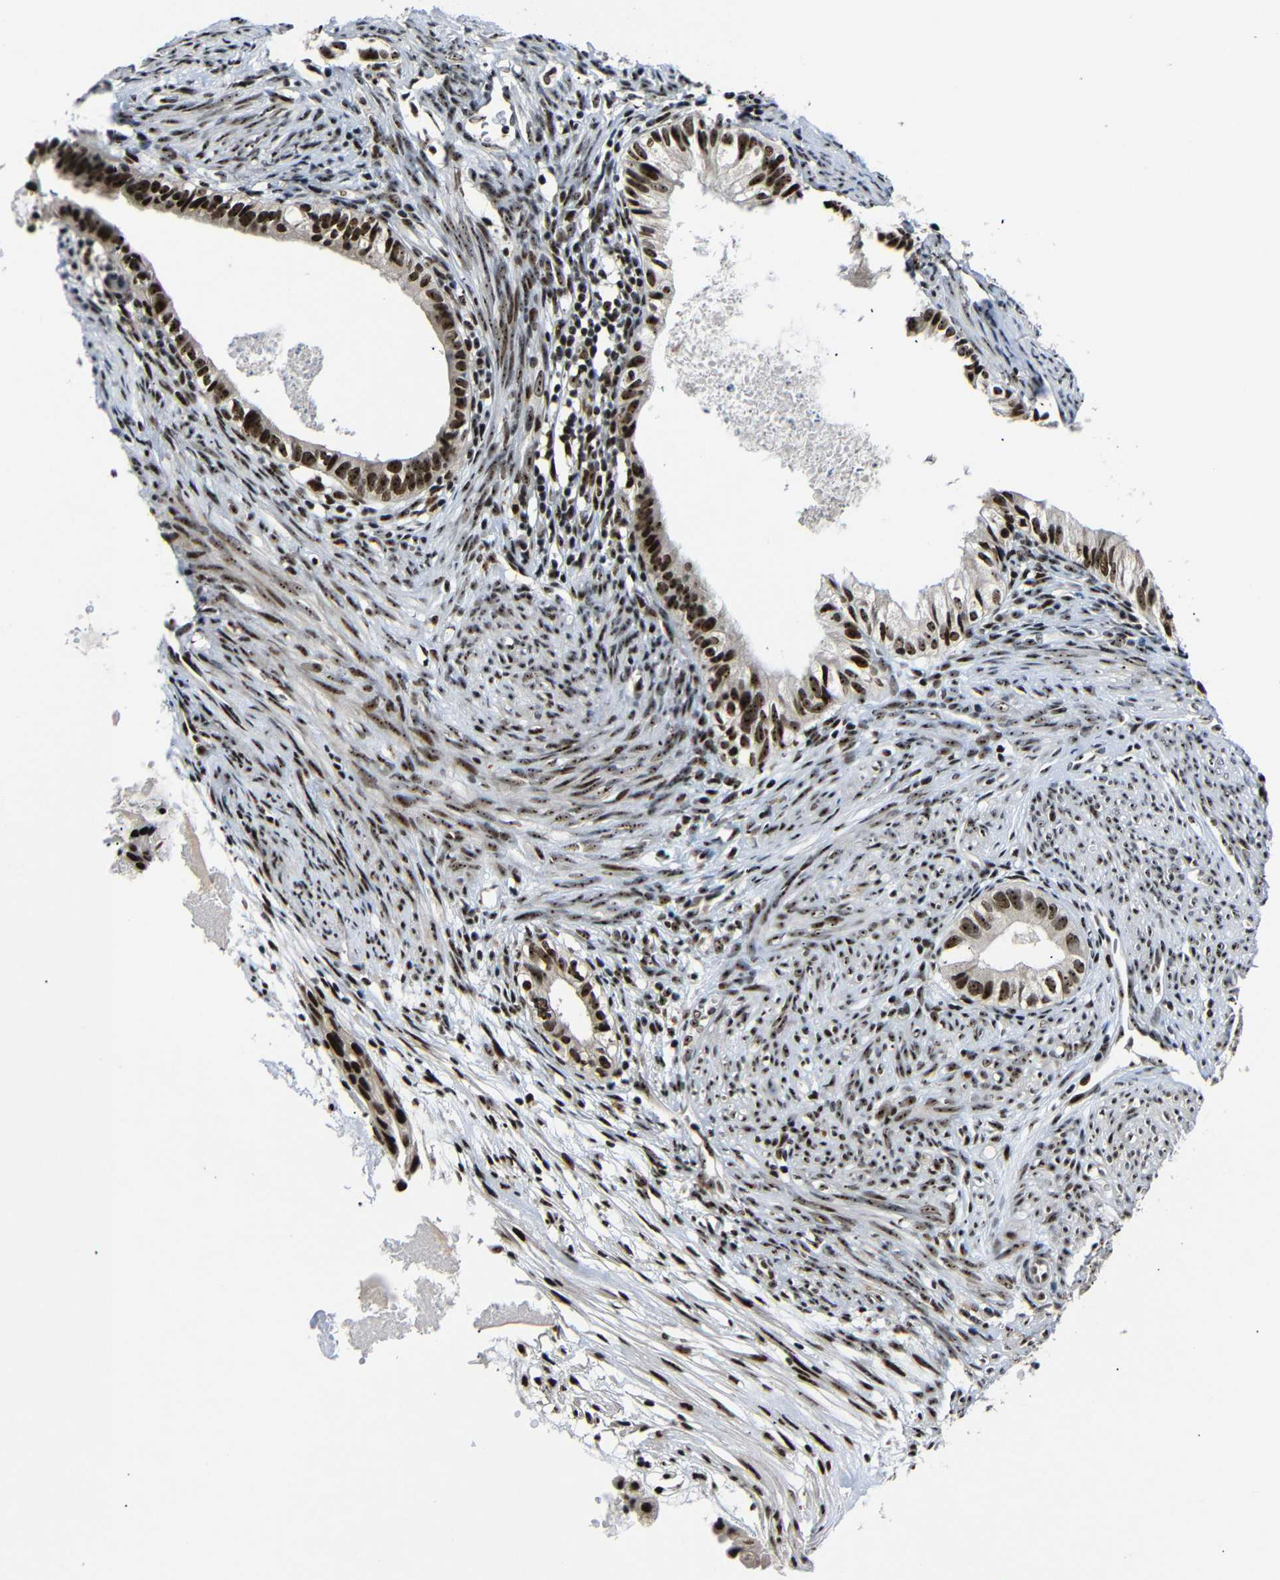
{"staining": {"intensity": "strong", "quantity": ">75%", "location": "nuclear"}, "tissue": "cervical cancer", "cell_type": "Tumor cells", "image_type": "cancer", "snomed": [{"axis": "morphology", "description": "Normal tissue, NOS"}, {"axis": "morphology", "description": "Adenocarcinoma, NOS"}, {"axis": "topography", "description": "Cervix"}, {"axis": "topography", "description": "Endometrium"}], "caption": "Immunohistochemistry staining of cervical cancer, which demonstrates high levels of strong nuclear staining in approximately >75% of tumor cells indicating strong nuclear protein positivity. The staining was performed using DAB (brown) for protein detection and nuclei were counterstained in hematoxylin (blue).", "gene": "SETDB2", "patient": {"sex": "female", "age": 86}}